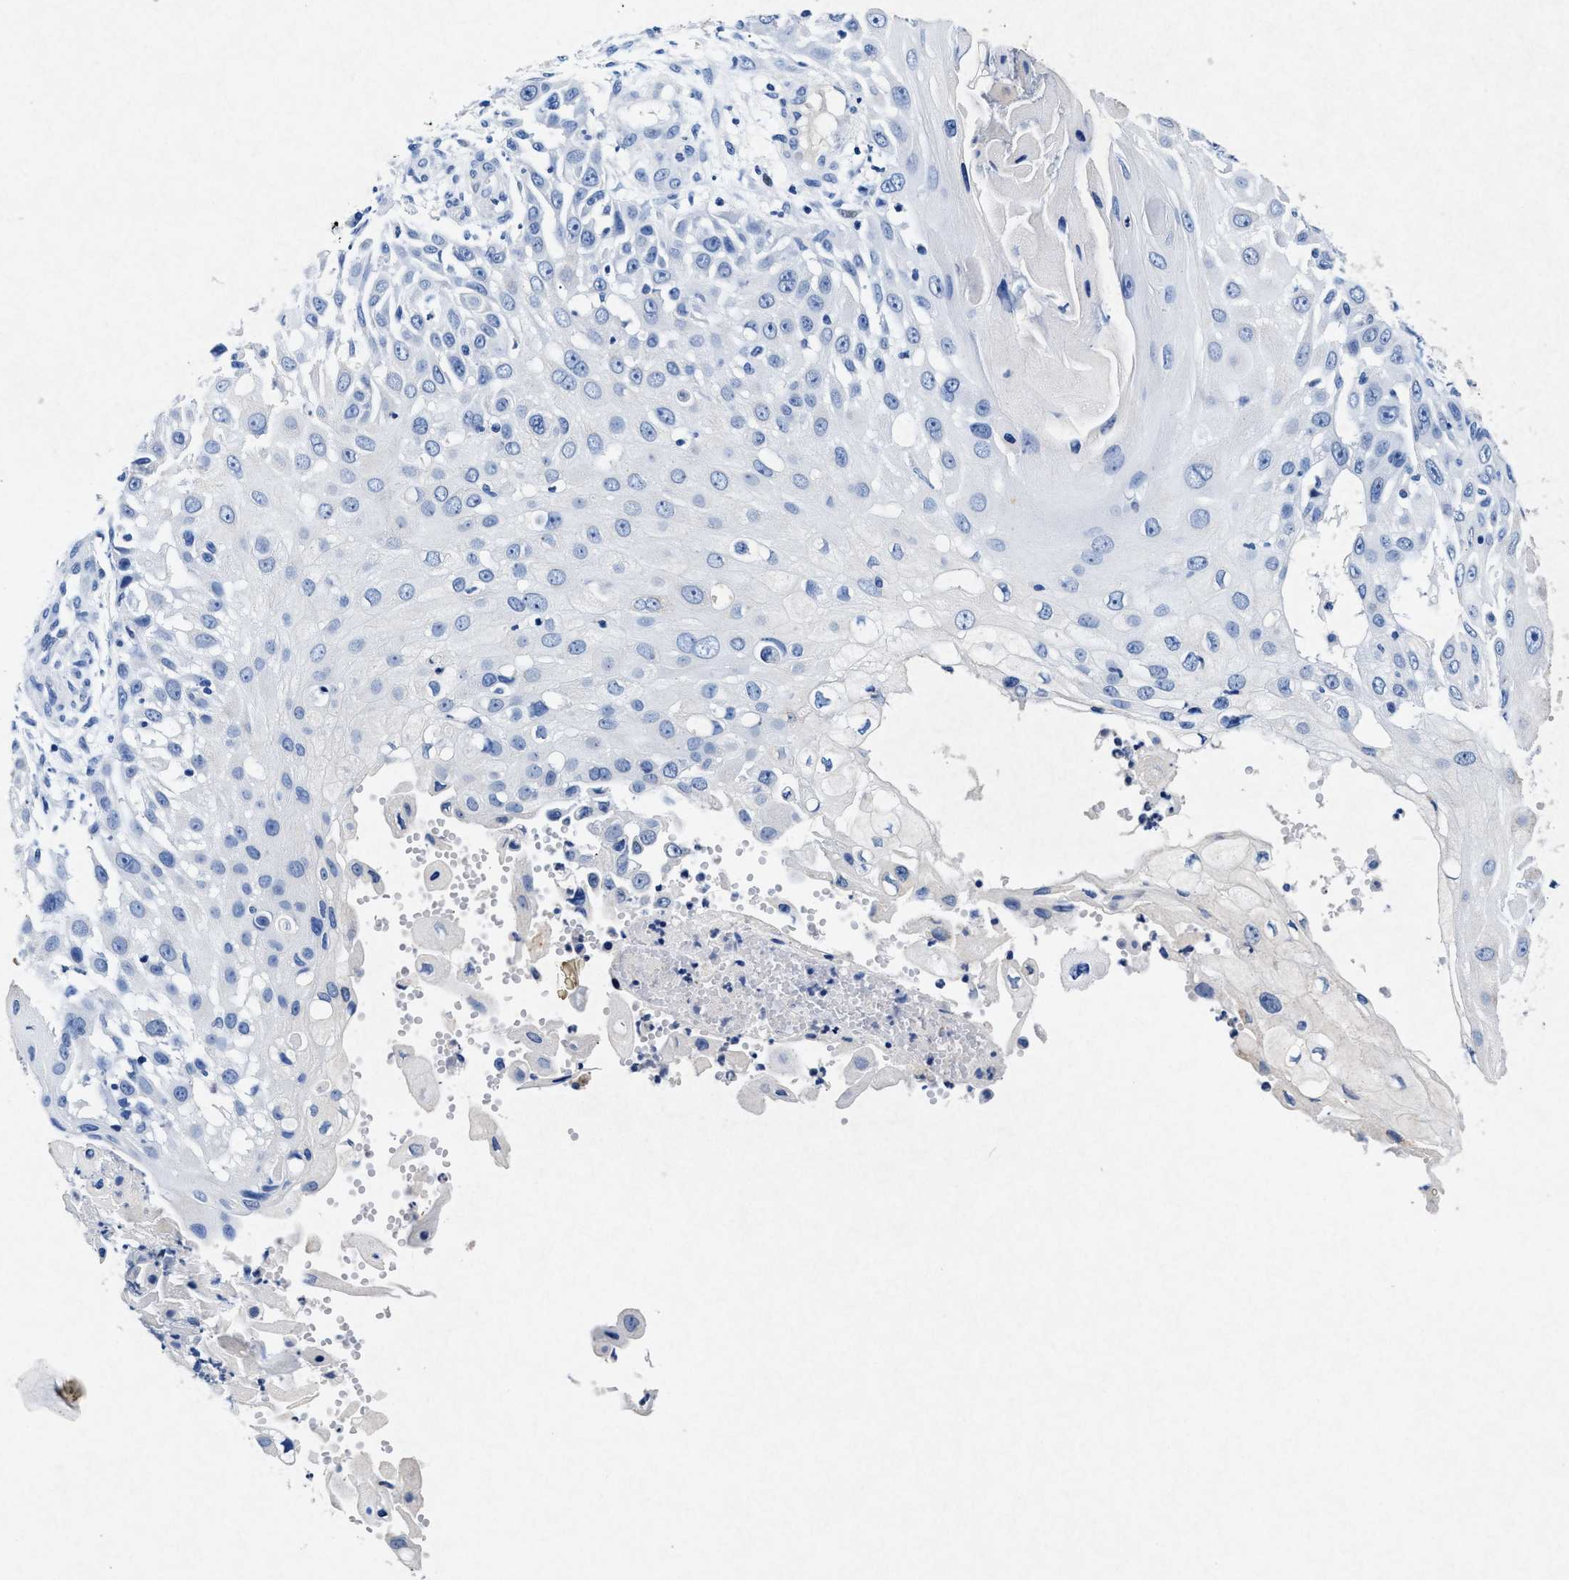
{"staining": {"intensity": "weak", "quantity": "<25%", "location": "nuclear"}, "tissue": "skin cancer", "cell_type": "Tumor cells", "image_type": "cancer", "snomed": [{"axis": "morphology", "description": "Squamous cell carcinoma, NOS"}, {"axis": "topography", "description": "Skin"}], "caption": "Skin cancer was stained to show a protein in brown. There is no significant expression in tumor cells. The staining was performed using DAB (3,3'-diaminobenzidine) to visualize the protein expression in brown, while the nuclei were stained in blue with hematoxylin (Magnification: 20x).", "gene": "MAP6", "patient": {"sex": "female", "age": 44}}